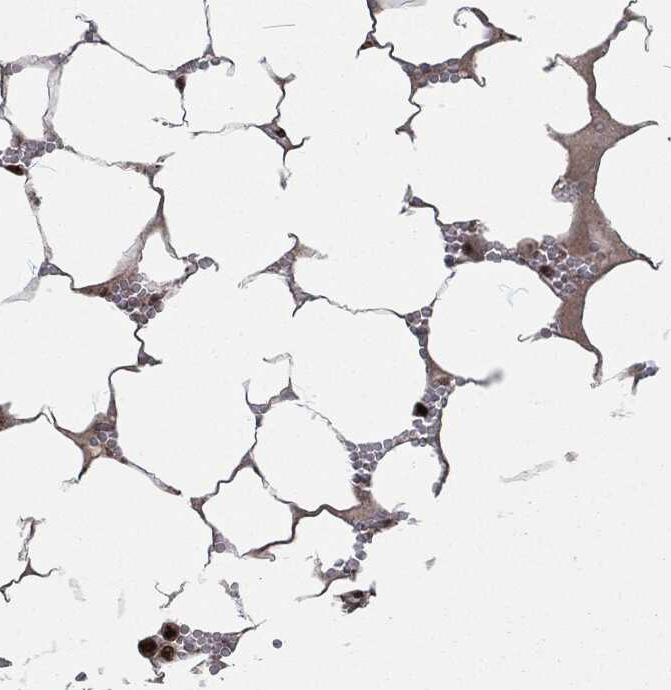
{"staining": {"intensity": "strong", "quantity": ">75%", "location": "nuclear"}, "tissue": "bone marrow", "cell_type": "Hematopoietic cells", "image_type": "normal", "snomed": [{"axis": "morphology", "description": "Normal tissue, NOS"}, {"axis": "topography", "description": "Bone marrow"}], "caption": "Bone marrow stained with a brown dye displays strong nuclear positive expression in about >75% of hematopoietic cells.", "gene": "NGRN", "patient": {"sex": "female", "age": 64}}